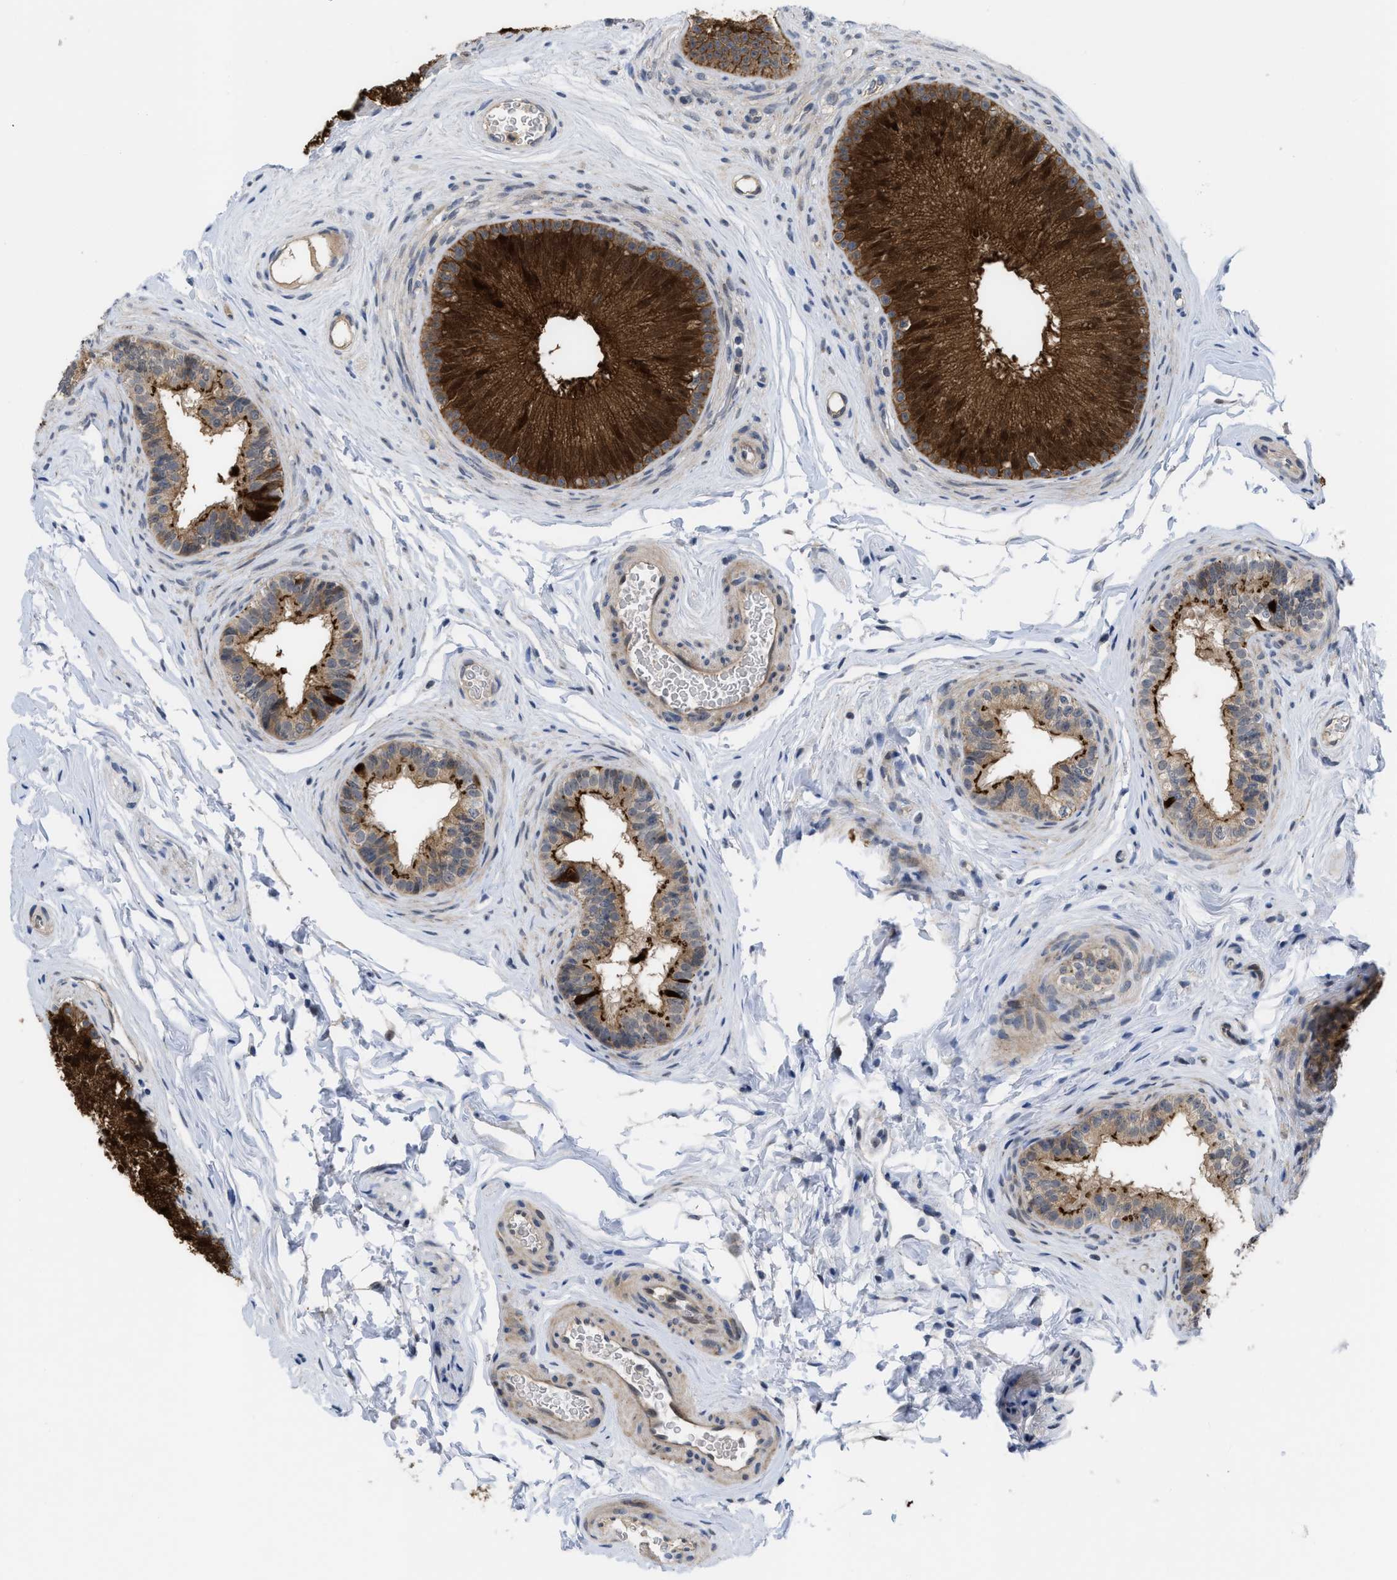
{"staining": {"intensity": "strong", "quantity": ">75%", "location": "cytoplasmic/membranous"}, "tissue": "epididymis", "cell_type": "Glandular cells", "image_type": "normal", "snomed": [{"axis": "morphology", "description": "Normal tissue, NOS"}, {"axis": "topography", "description": "Testis"}, {"axis": "topography", "description": "Epididymis"}], "caption": "Glandular cells reveal high levels of strong cytoplasmic/membranous staining in approximately >75% of cells in unremarkable human epididymis. (DAB IHC with brightfield microscopy, high magnification).", "gene": "LDAF1", "patient": {"sex": "male", "age": 36}}